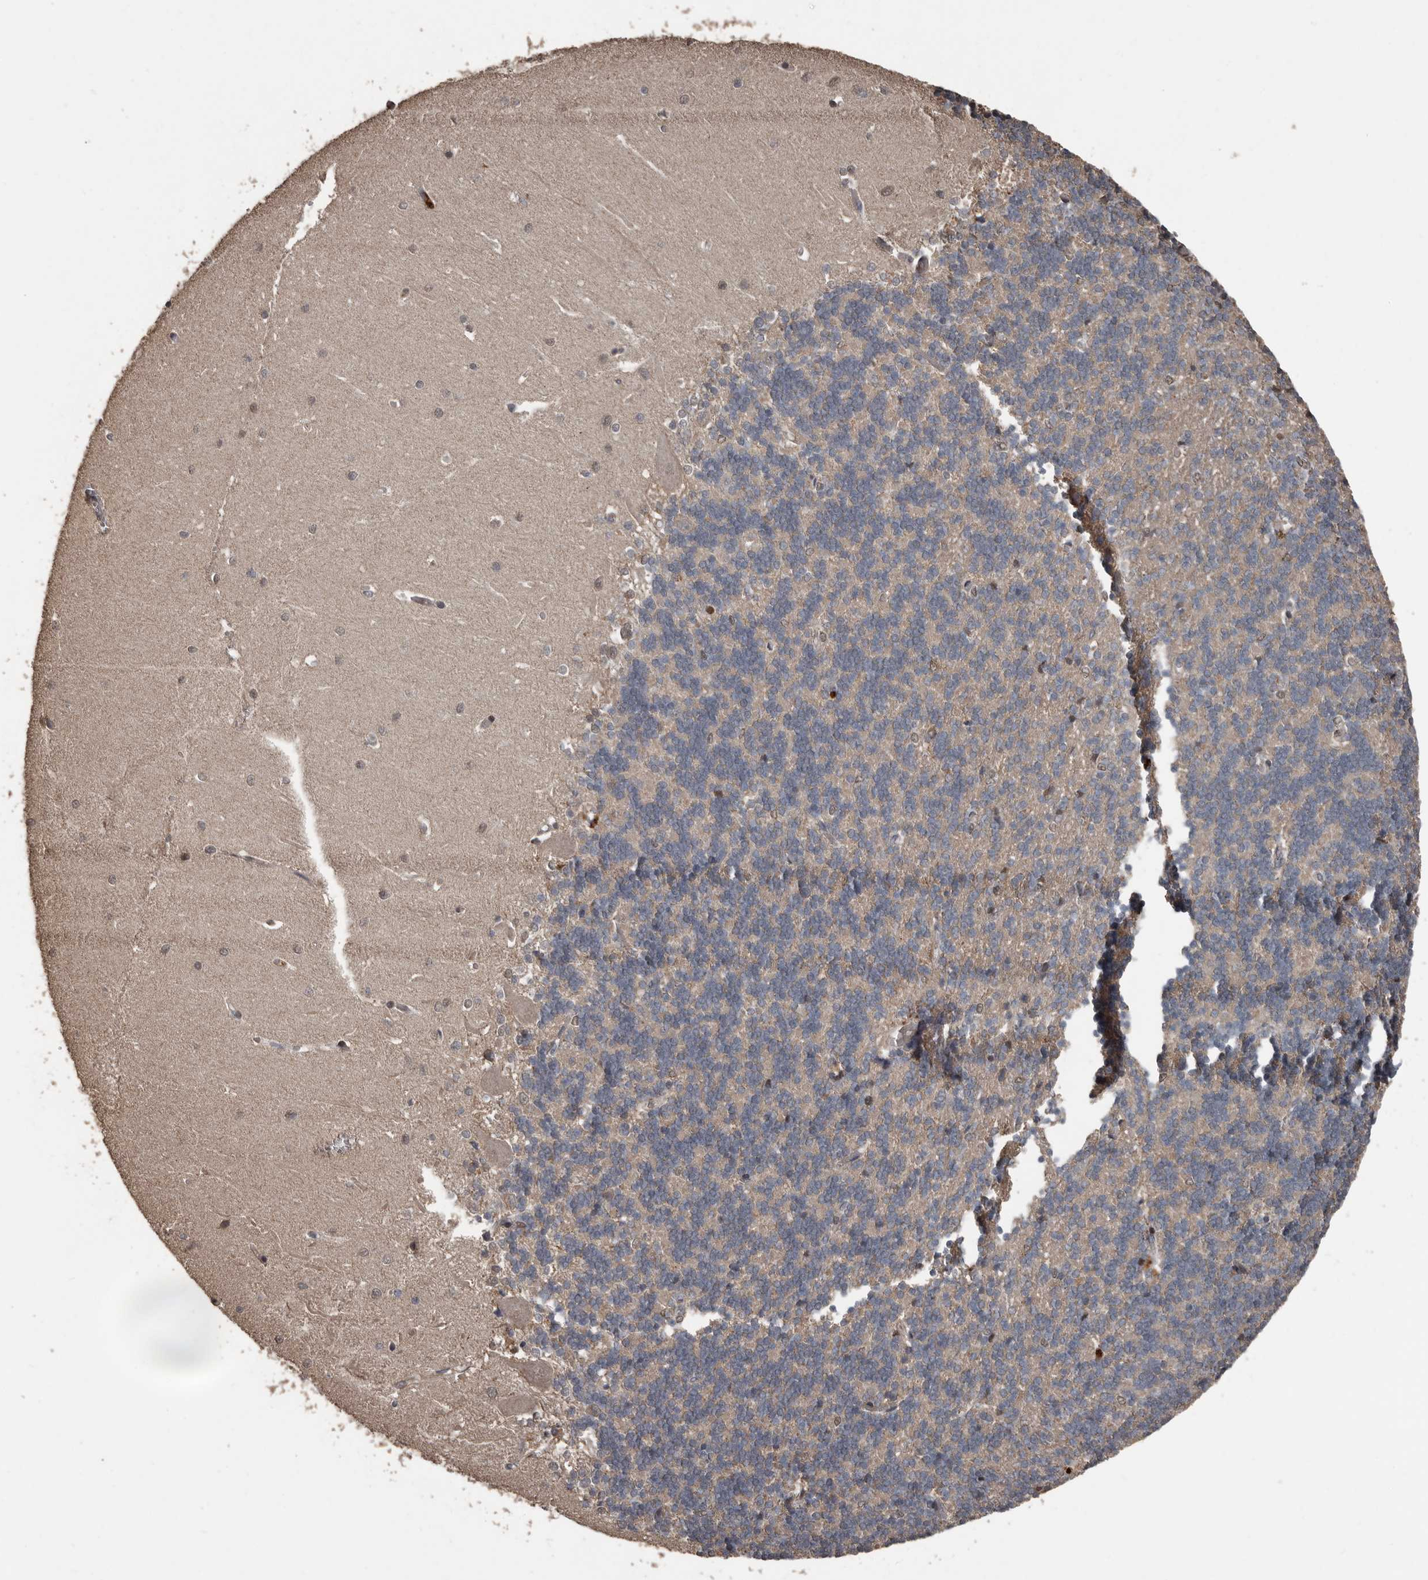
{"staining": {"intensity": "negative", "quantity": "none", "location": "none"}, "tissue": "cerebellum", "cell_type": "Cells in granular layer", "image_type": "normal", "snomed": [{"axis": "morphology", "description": "Normal tissue, NOS"}, {"axis": "topography", "description": "Cerebellum"}], "caption": "This is a micrograph of immunohistochemistry (IHC) staining of unremarkable cerebellum, which shows no expression in cells in granular layer.", "gene": "FSBP", "patient": {"sex": "male", "age": 37}}